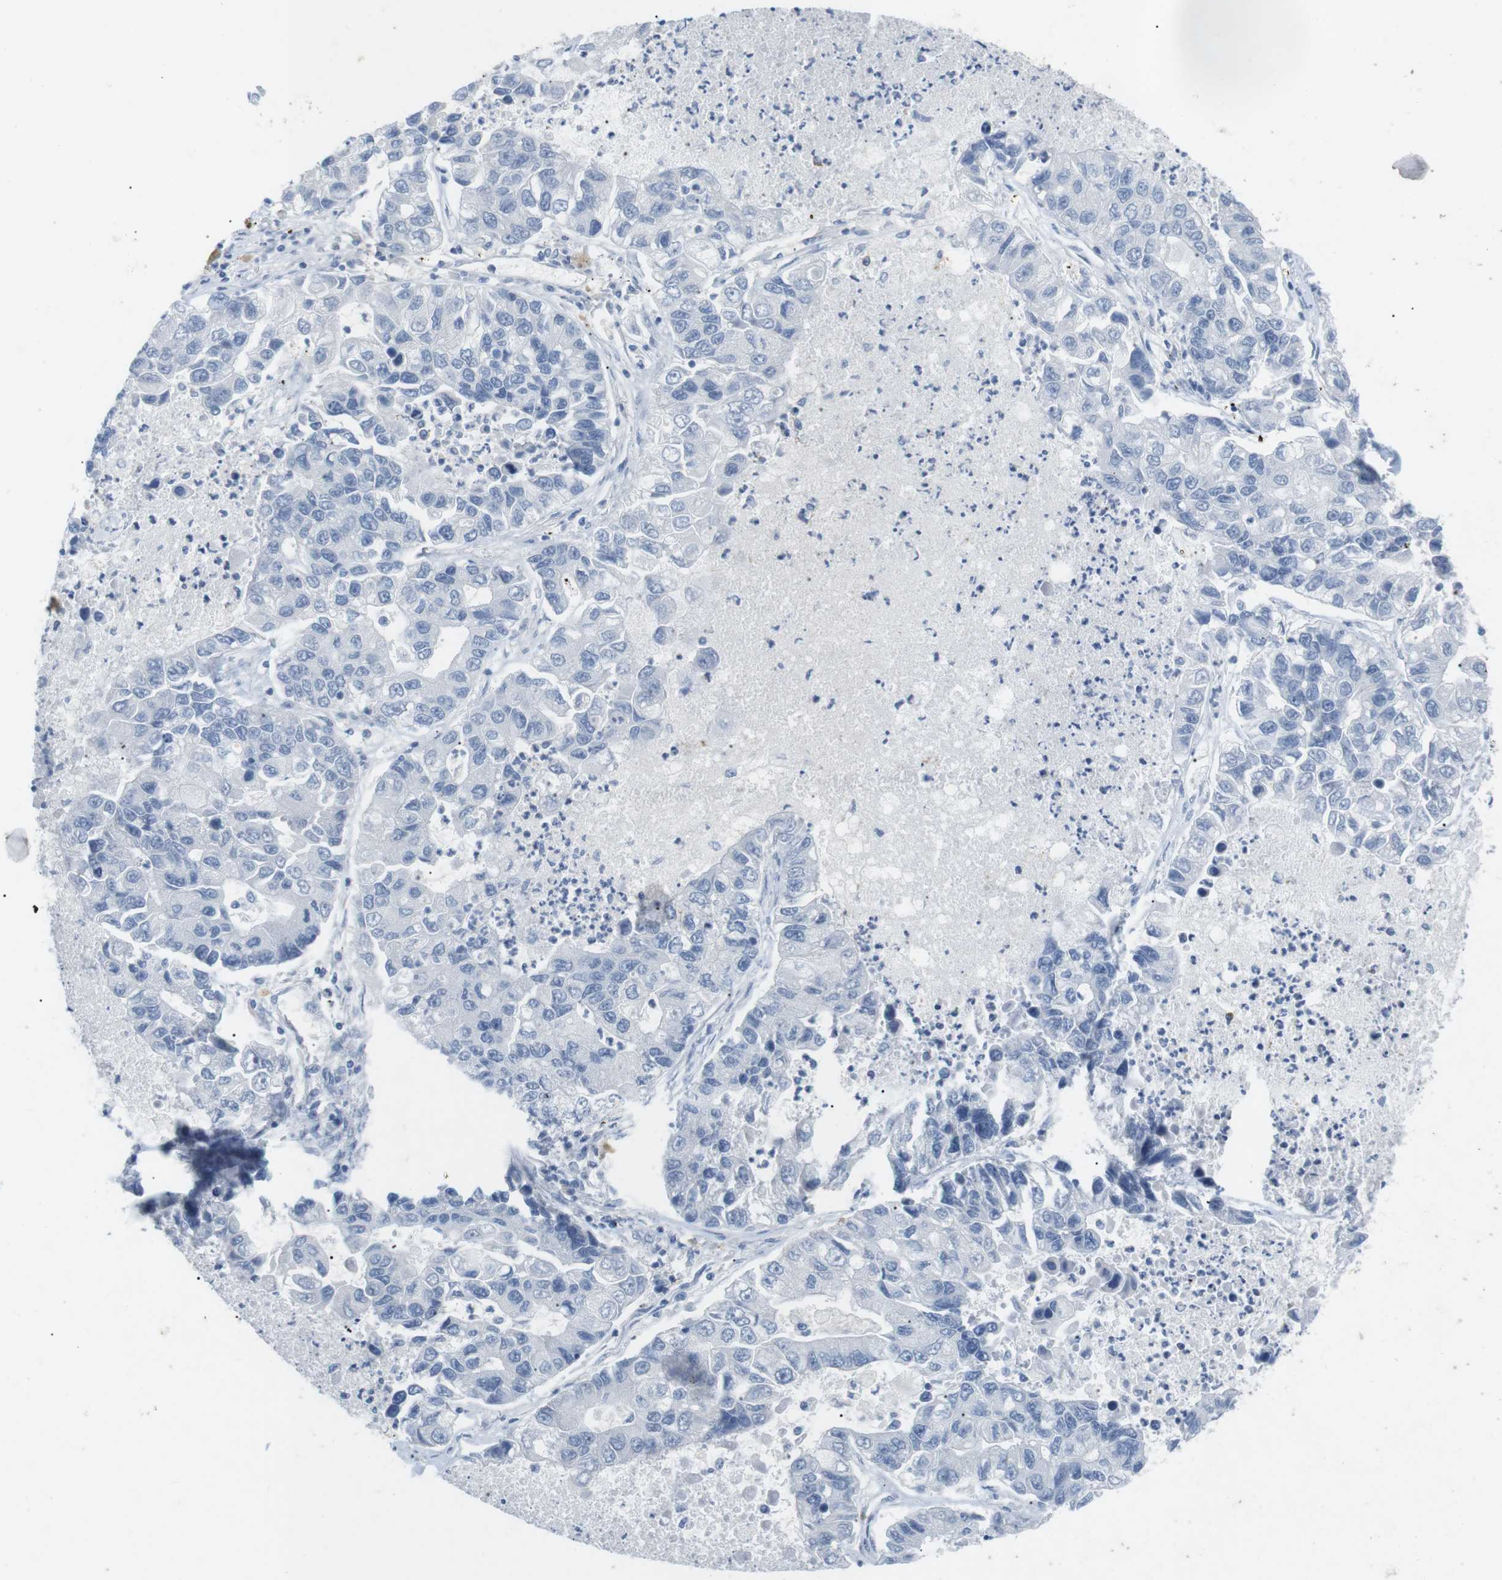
{"staining": {"intensity": "negative", "quantity": "none", "location": "none"}, "tissue": "lung cancer", "cell_type": "Tumor cells", "image_type": "cancer", "snomed": [{"axis": "morphology", "description": "Adenocarcinoma, NOS"}, {"axis": "topography", "description": "Lung"}], "caption": "Immunohistochemical staining of adenocarcinoma (lung) shows no significant expression in tumor cells.", "gene": "HBG2", "patient": {"sex": "female", "age": 51}}